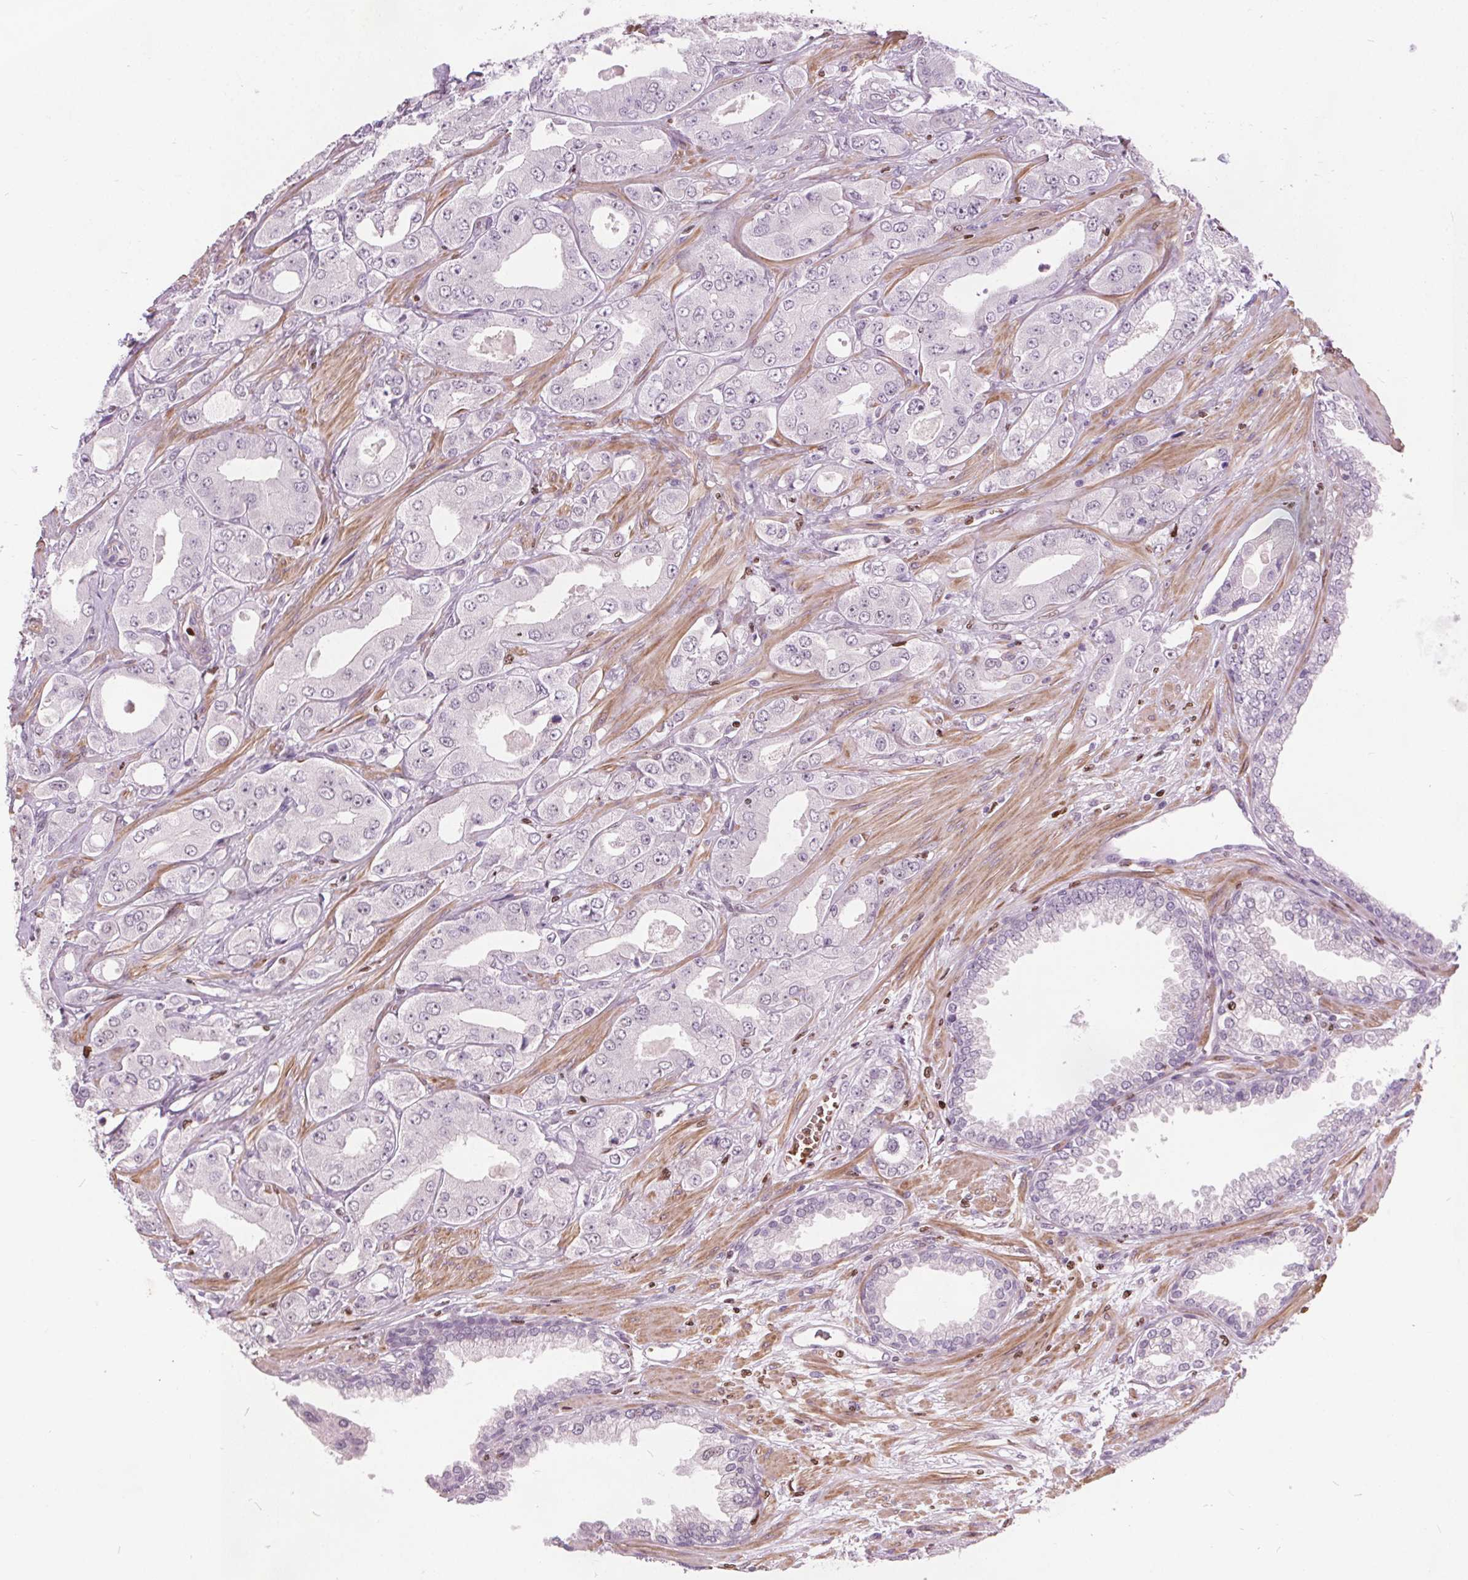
{"staining": {"intensity": "negative", "quantity": "none", "location": "none"}, "tissue": "prostate cancer", "cell_type": "Tumor cells", "image_type": "cancer", "snomed": [{"axis": "morphology", "description": "Adenocarcinoma, Low grade"}, {"axis": "topography", "description": "Prostate"}], "caption": "This is an IHC micrograph of human prostate cancer. There is no staining in tumor cells.", "gene": "ISLR2", "patient": {"sex": "male", "age": 60}}